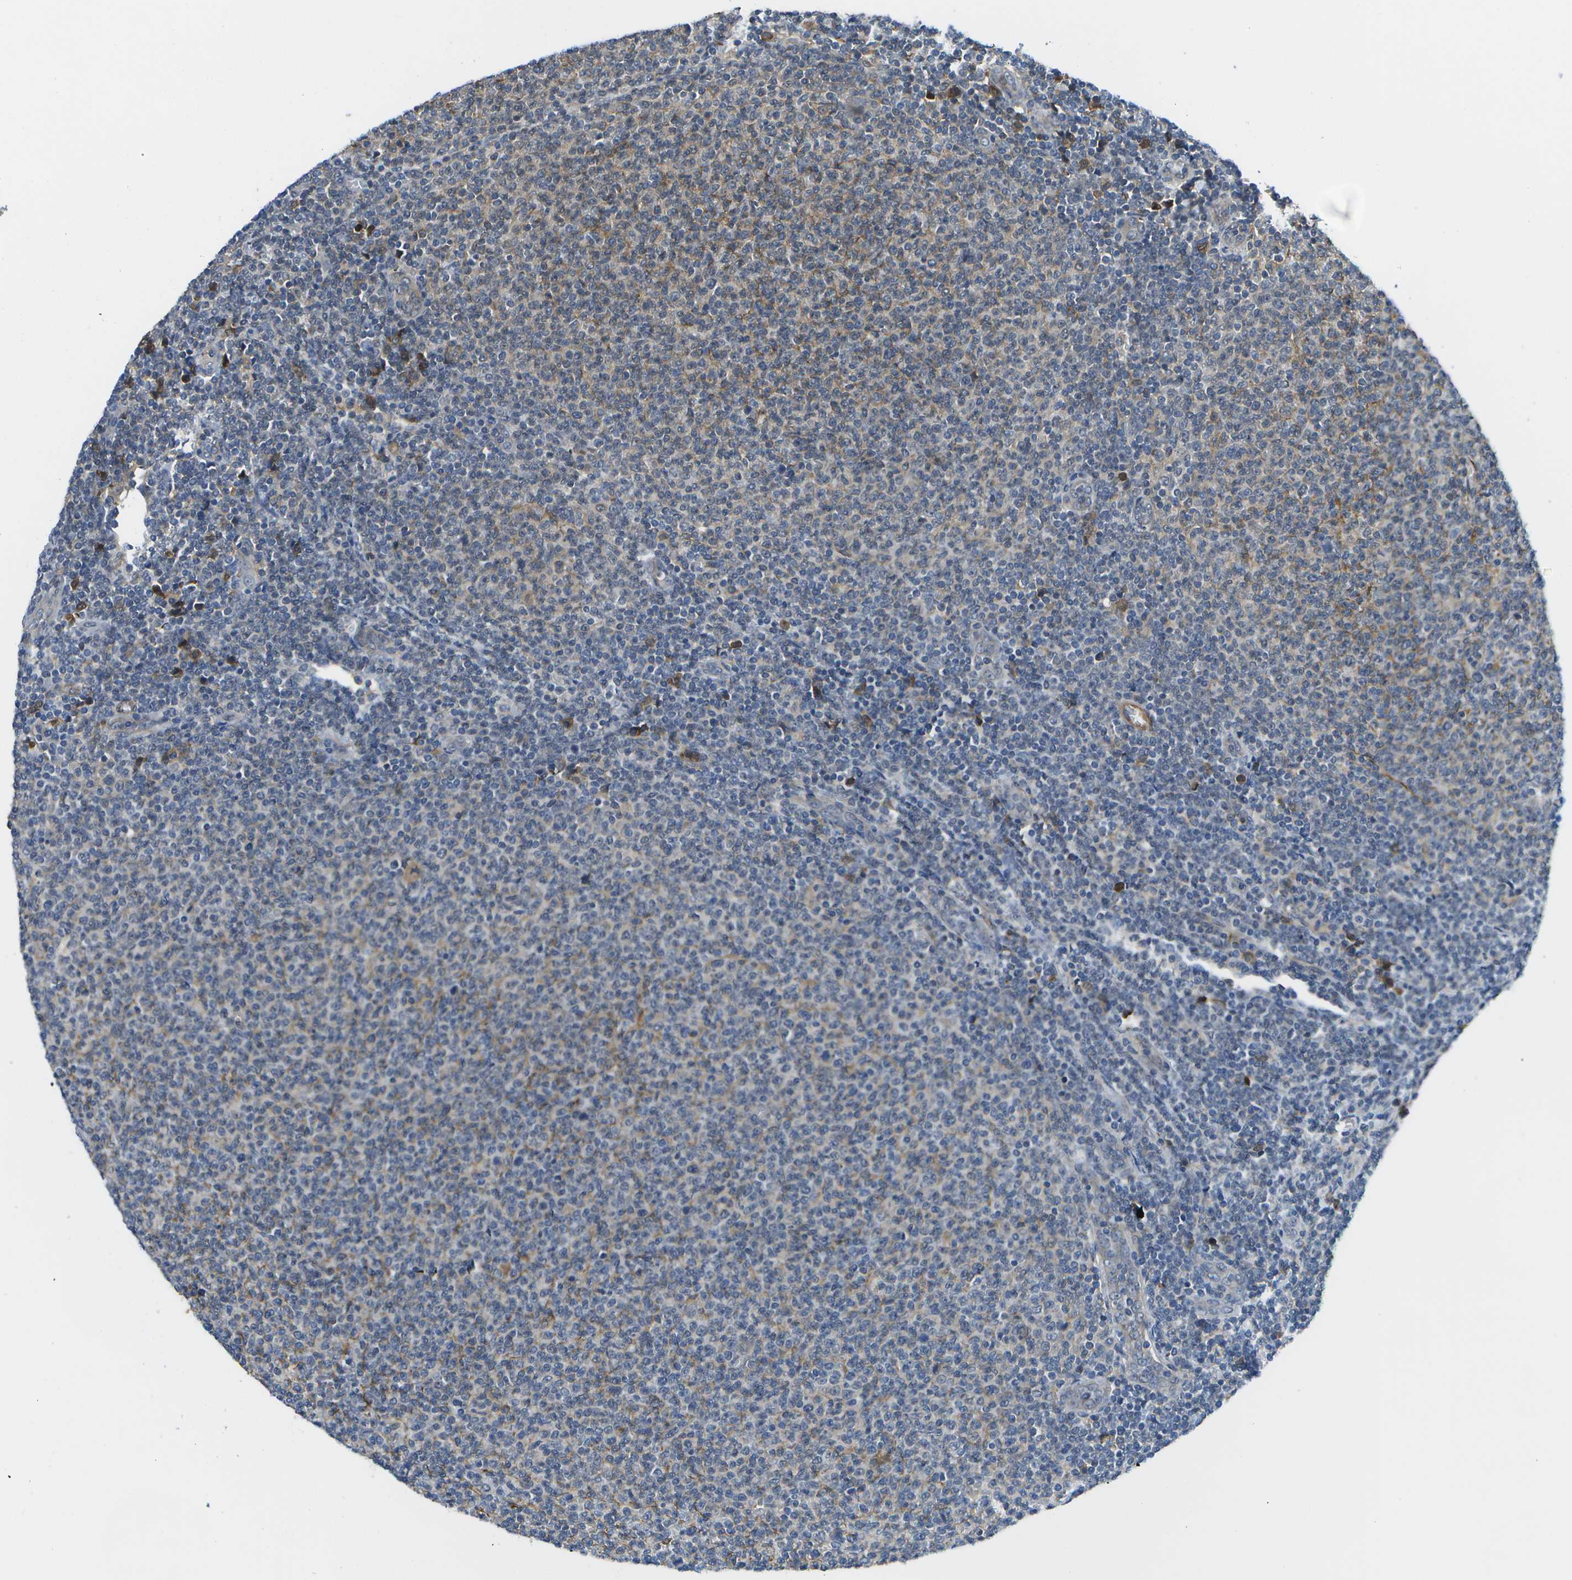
{"staining": {"intensity": "weak", "quantity": "<25%", "location": "cytoplasmic/membranous"}, "tissue": "lymphoma", "cell_type": "Tumor cells", "image_type": "cancer", "snomed": [{"axis": "morphology", "description": "Malignant lymphoma, non-Hodgkin's type, Low grade"}, {"axis": "topography", "description": "Lymph node"}], "caption": "A high-resolution histopathology image shows immunohistochemistry staining of low-grade malignant lymphoma, non-Hodgkin's type, which exhibits no significant positivity in tumor cells.", "gene": "KIAA0040", "patient": {"sex": "male", "age": 66}}